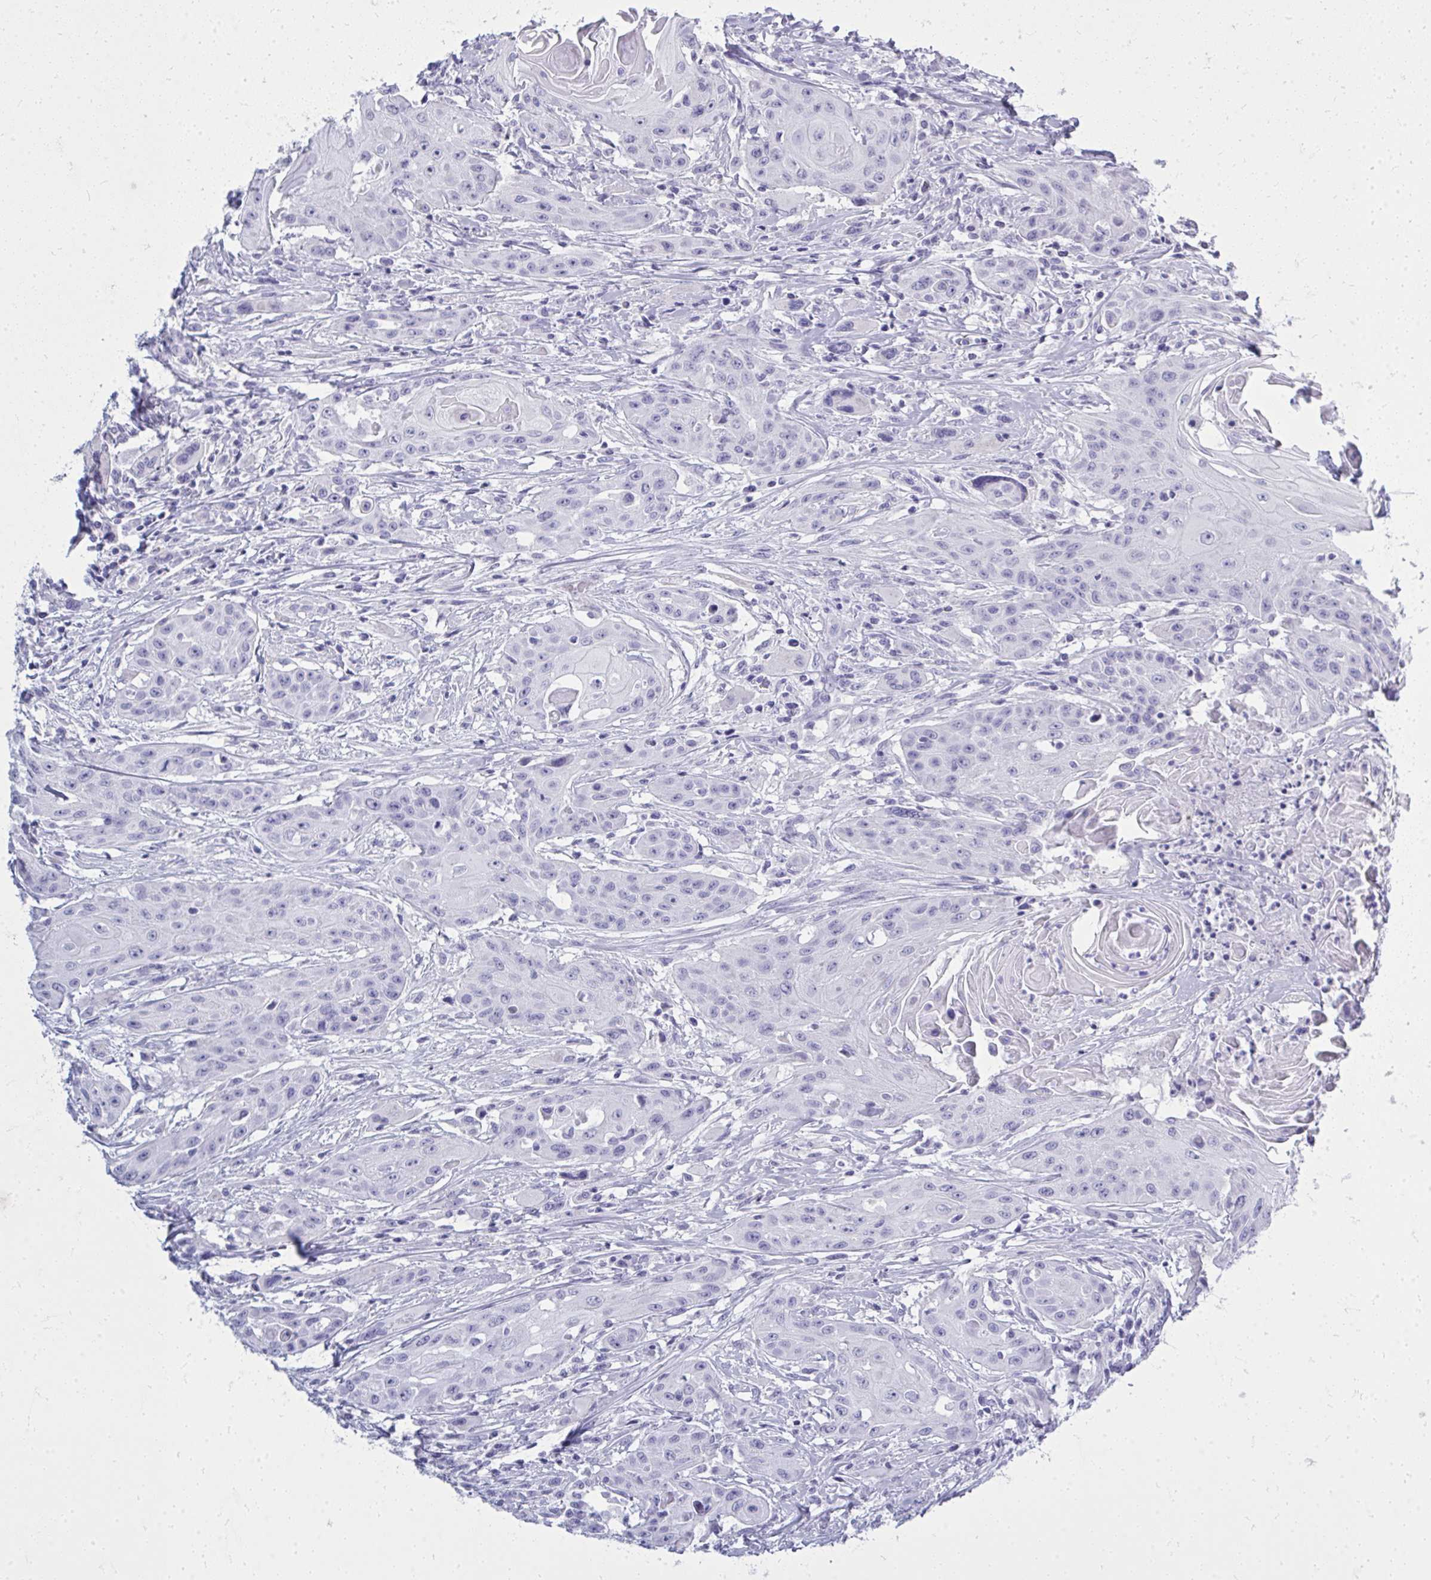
{"staining": {"intensity": "negative", "quantity": "none", "location": "none"}, "tissue": "head and neck cancer", "cell_type": "Tumor cells", "image_type": "cancer", "snomed": [{"axis": "morphology", "description": "Squamous cell carcinoma, NOS"}, {"axis": "topography", "description": "Oral tissue"}, {"axis": "topography", "description": "Head-Neck"}, {"axis": "topography", "description": "Neck, NOS"}], "caption": "The image shows no significant staining in tumor cells of head and neck cancer (squamous cell carcinoma).", "gene": "QDPR", "patient": {"sex": "female", "age": 55}}